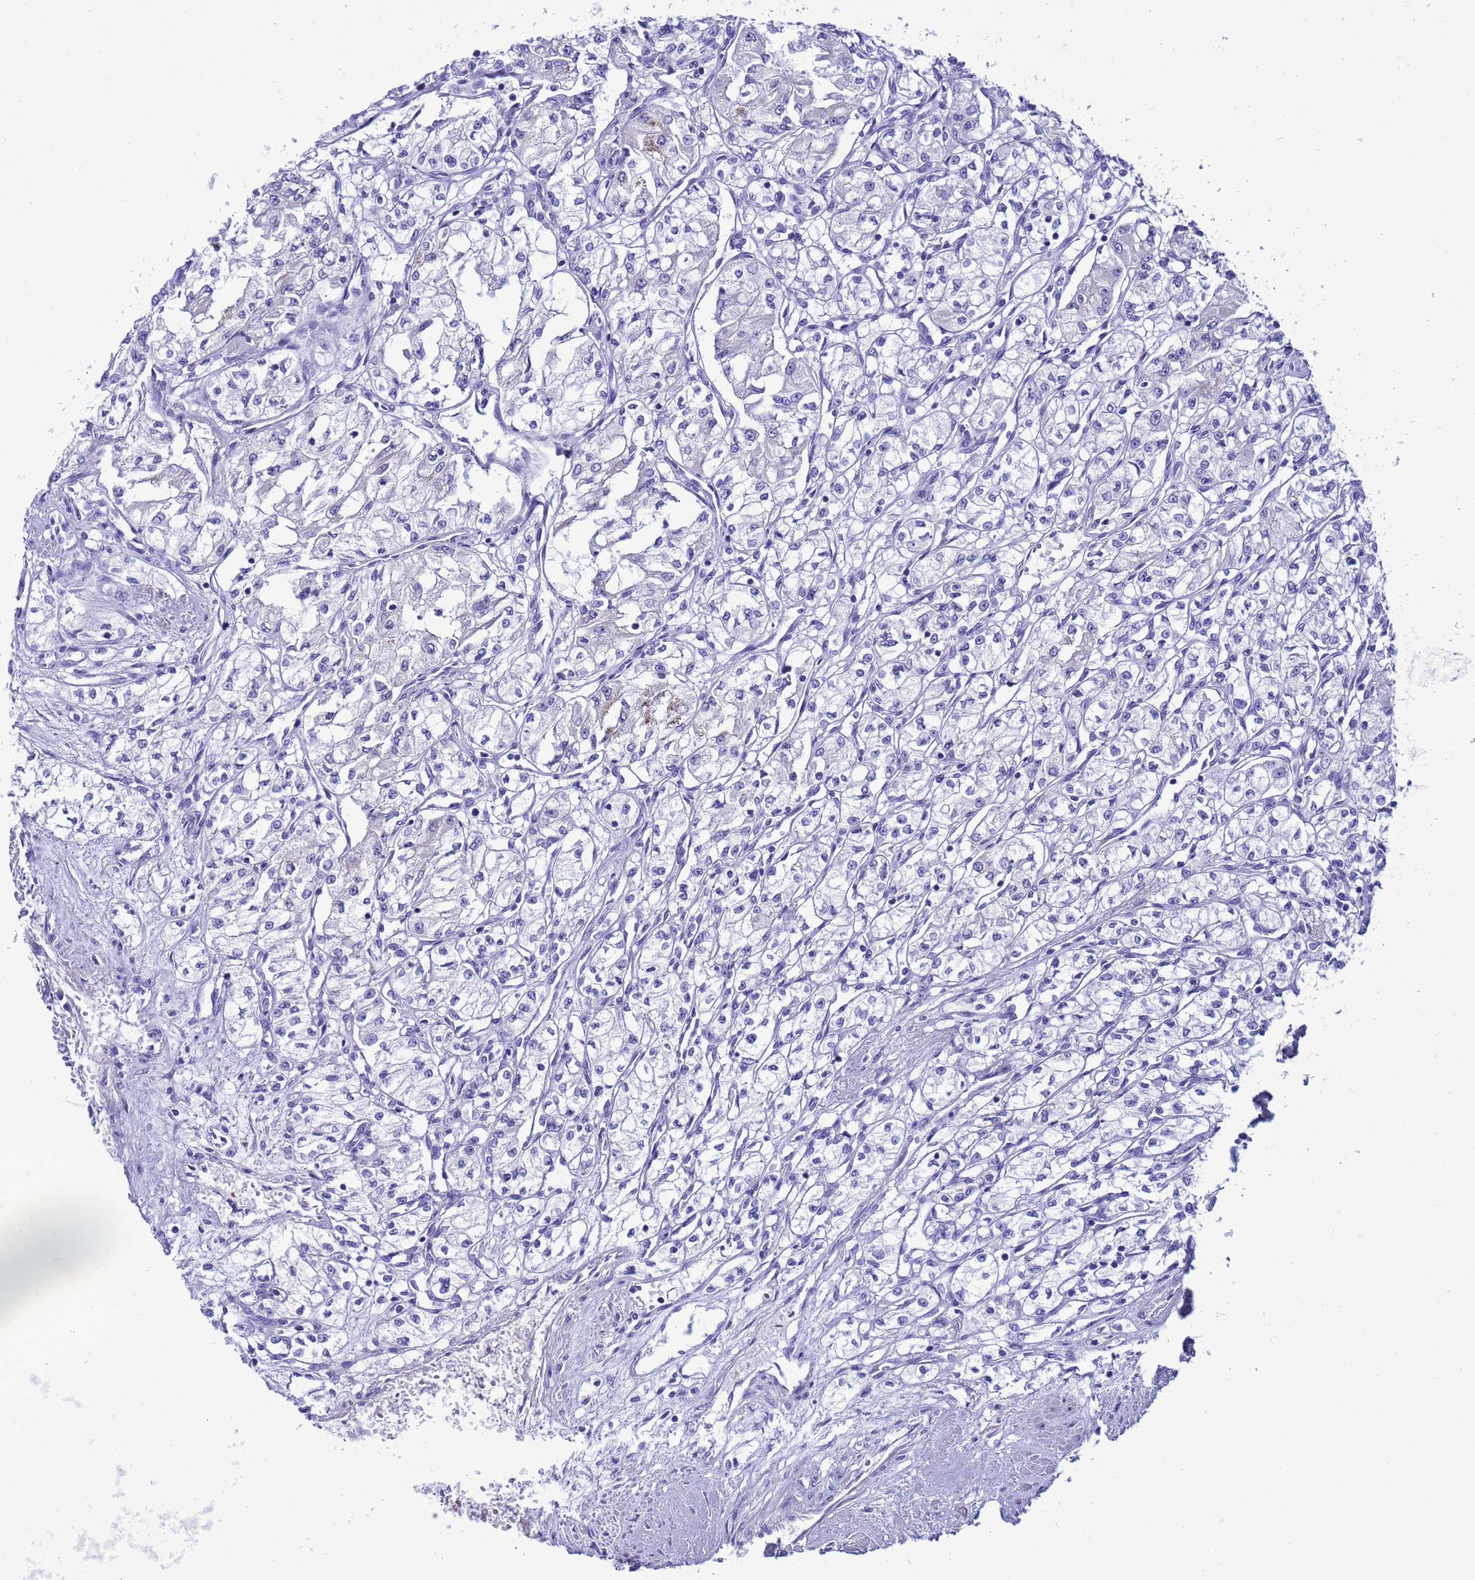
{"staining": {"intensity": "negative", "quantity": "none", "location": "none"}, "tissue": "renal cancer", "cell_type": "Tumor cells", "image_type": "cancer", "snomed": [{"axis": "morphology", "description": "Adenocarcinoma, NOS"}, {"axis": "topography", "description": "Kidney"}], "caption": "Tumor cells are negative for protein expression in human renal cancer (adenocarcinoma). (DAB IHC with hematoxylin counter stain).", "gene": "SYCN", "patient": {"sex": "male", "age": 59}}